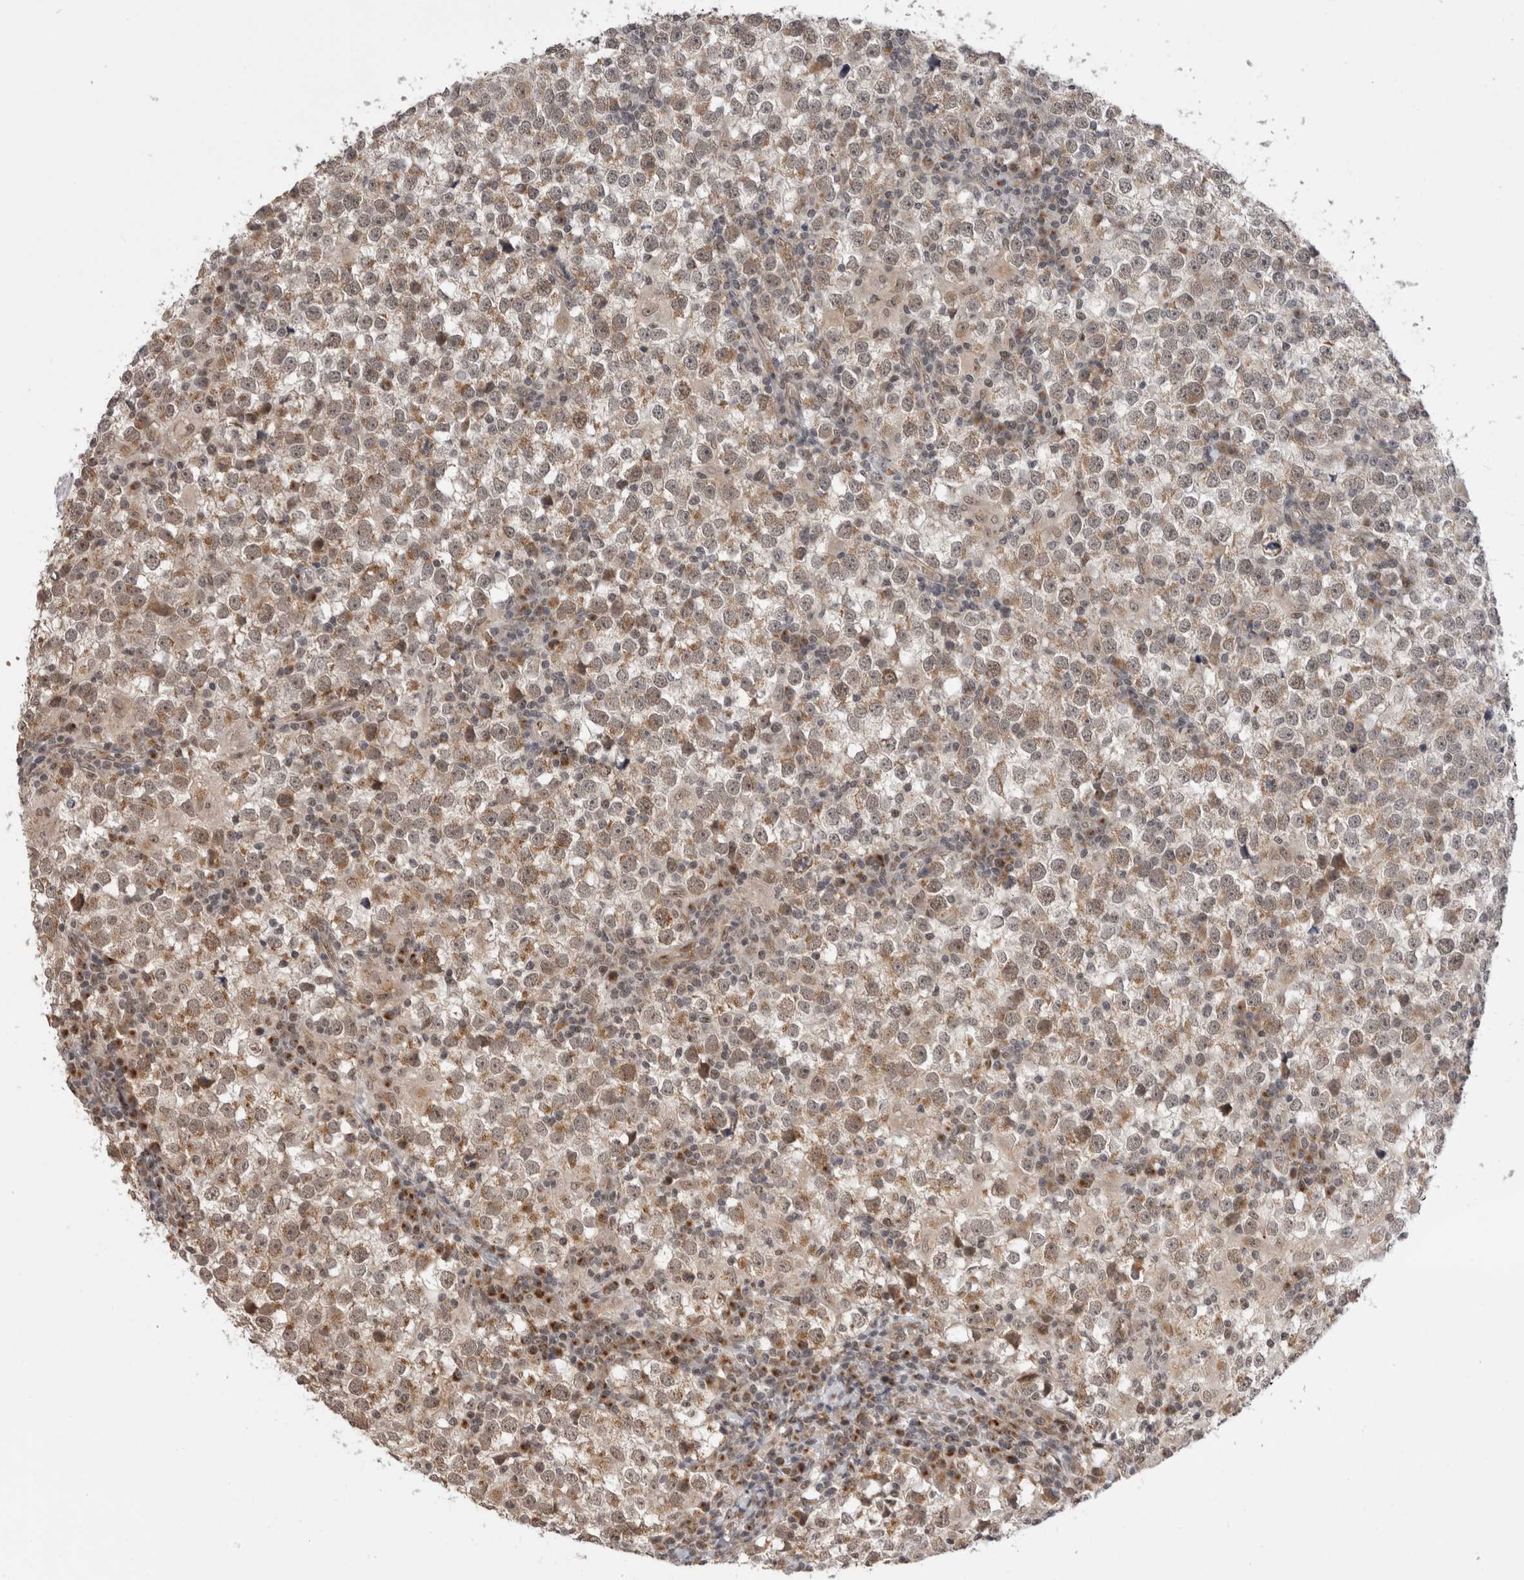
{"staining": {"intensity": "weak", "quantity": "25%-75%", "location": "cytoplasmic/membranous,nuclear"}, "tissue": "testis cancer", "cell_type": "Tumor cells", "image_type": "cancer", "snomed": [{"axis": "morphology", "description": "Seminoma, NOS"}, {"axis": "topography", "description": "Testis"}], "caption": "Immunohistochemistry (IHC) (DAB) staining of human testis cancer demonstrates weak cytoplasmic/membranous and nuclear protein positivity in approximately 25%-75% of tumor cells.", "gene": "TMEM65", "patient": {"sex": "male", "age": 65}}